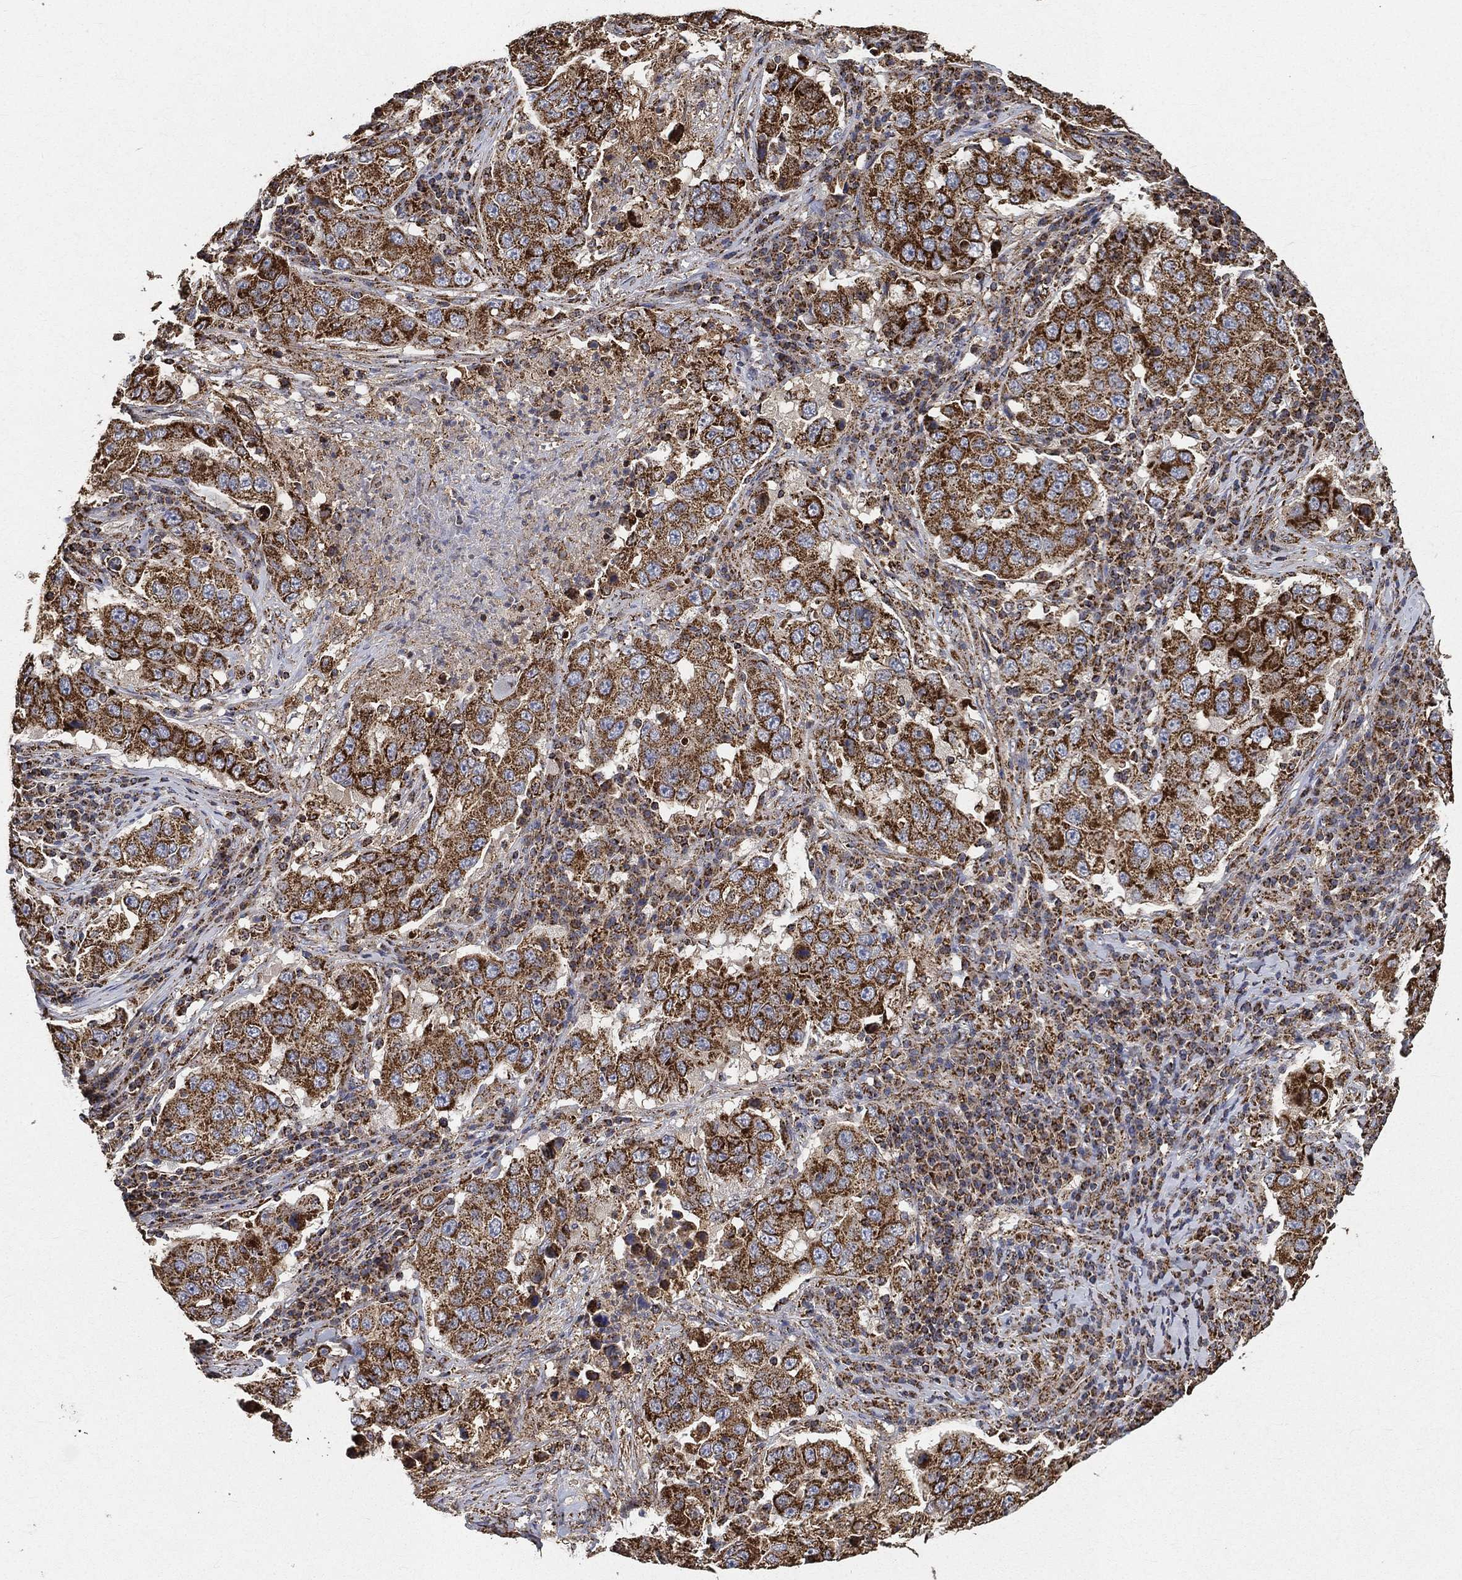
{"staining": {"intensity": "strong", "quantity": ">75%", "location": "cytoplasmic/membranous"}, "tissue": "lung cancer", "cell_type": "Tumor cells", "image_type": "cancer", "snomed": [{"axis": "morphology", "description": "Adenocarcinoma, NOS"}, {"axis": "topography", "description": "Lung"}], "caption": "Approximately >75% of tumor cells in lung adenocarcinoma exhibit strong cytoplasmic/membranous protein staining as visualized by brown immunohistochemical staining.", "gene": "SLC38A7", "patient": {"sex": "male", "age": 73}}